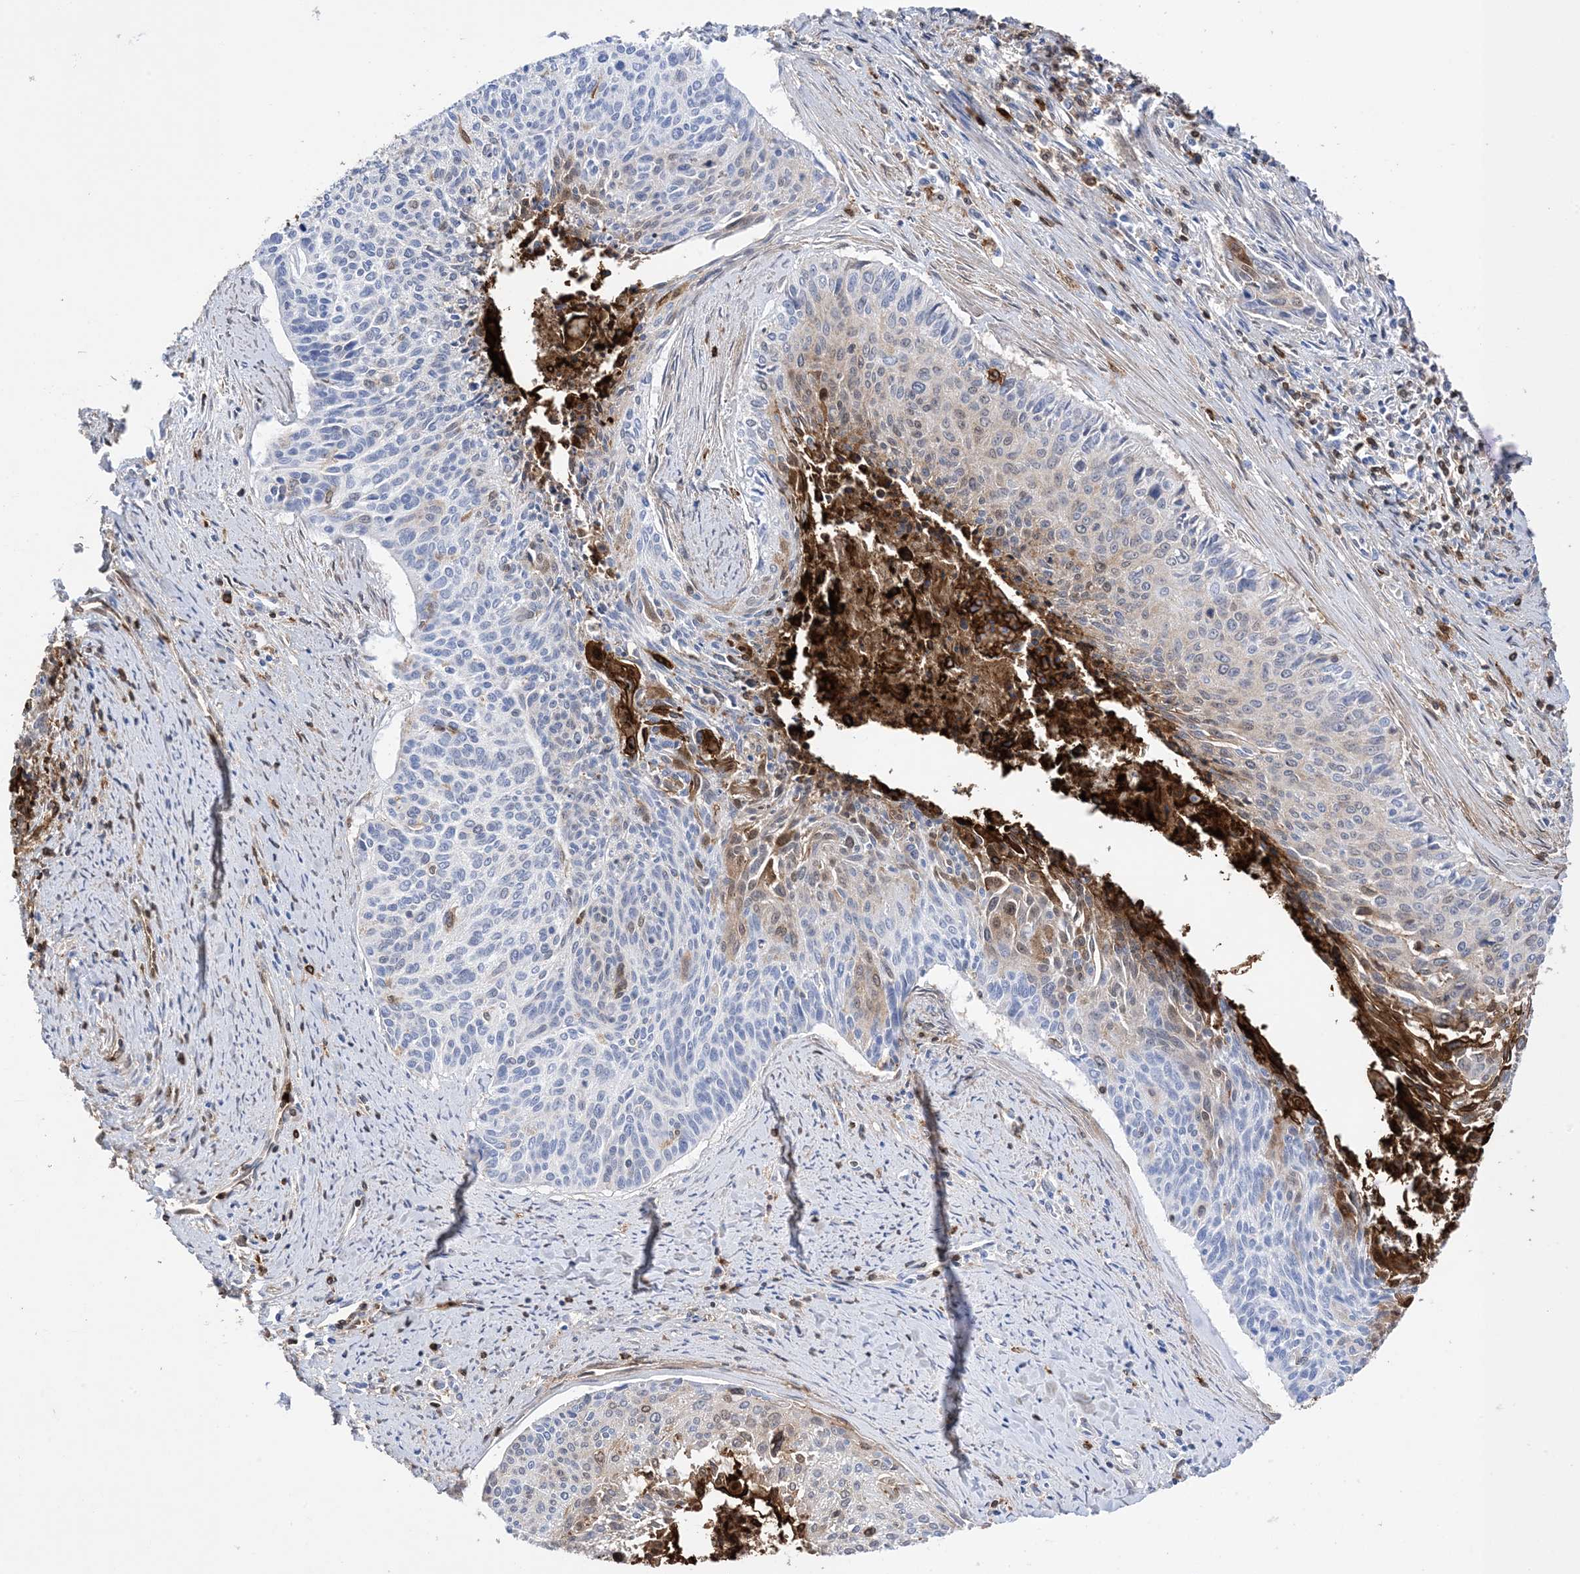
{"staining": {"intensity": "moderate", "quantity": "<25%", "location": "cytoplasmic/membranous"}, "tissue": "cervical cancer", "cell_type": "Tumor cells", "image_type": "cancer", "snomed": [{"axis": "morphology", "description": "Squamous cell carcinoma, NOS"}, {"axis": "topography", "description": "Cervix"}], "caption": "A brown stain shows moderate cytoplasmic/membranous expression of a protein in cervical squamous cell carcinoma tumor cells. The protein is shown in brown color, while the nuclei are stained blue.", "gene": "ANXA1", "patient": {"sex": "female", "age": 55}}